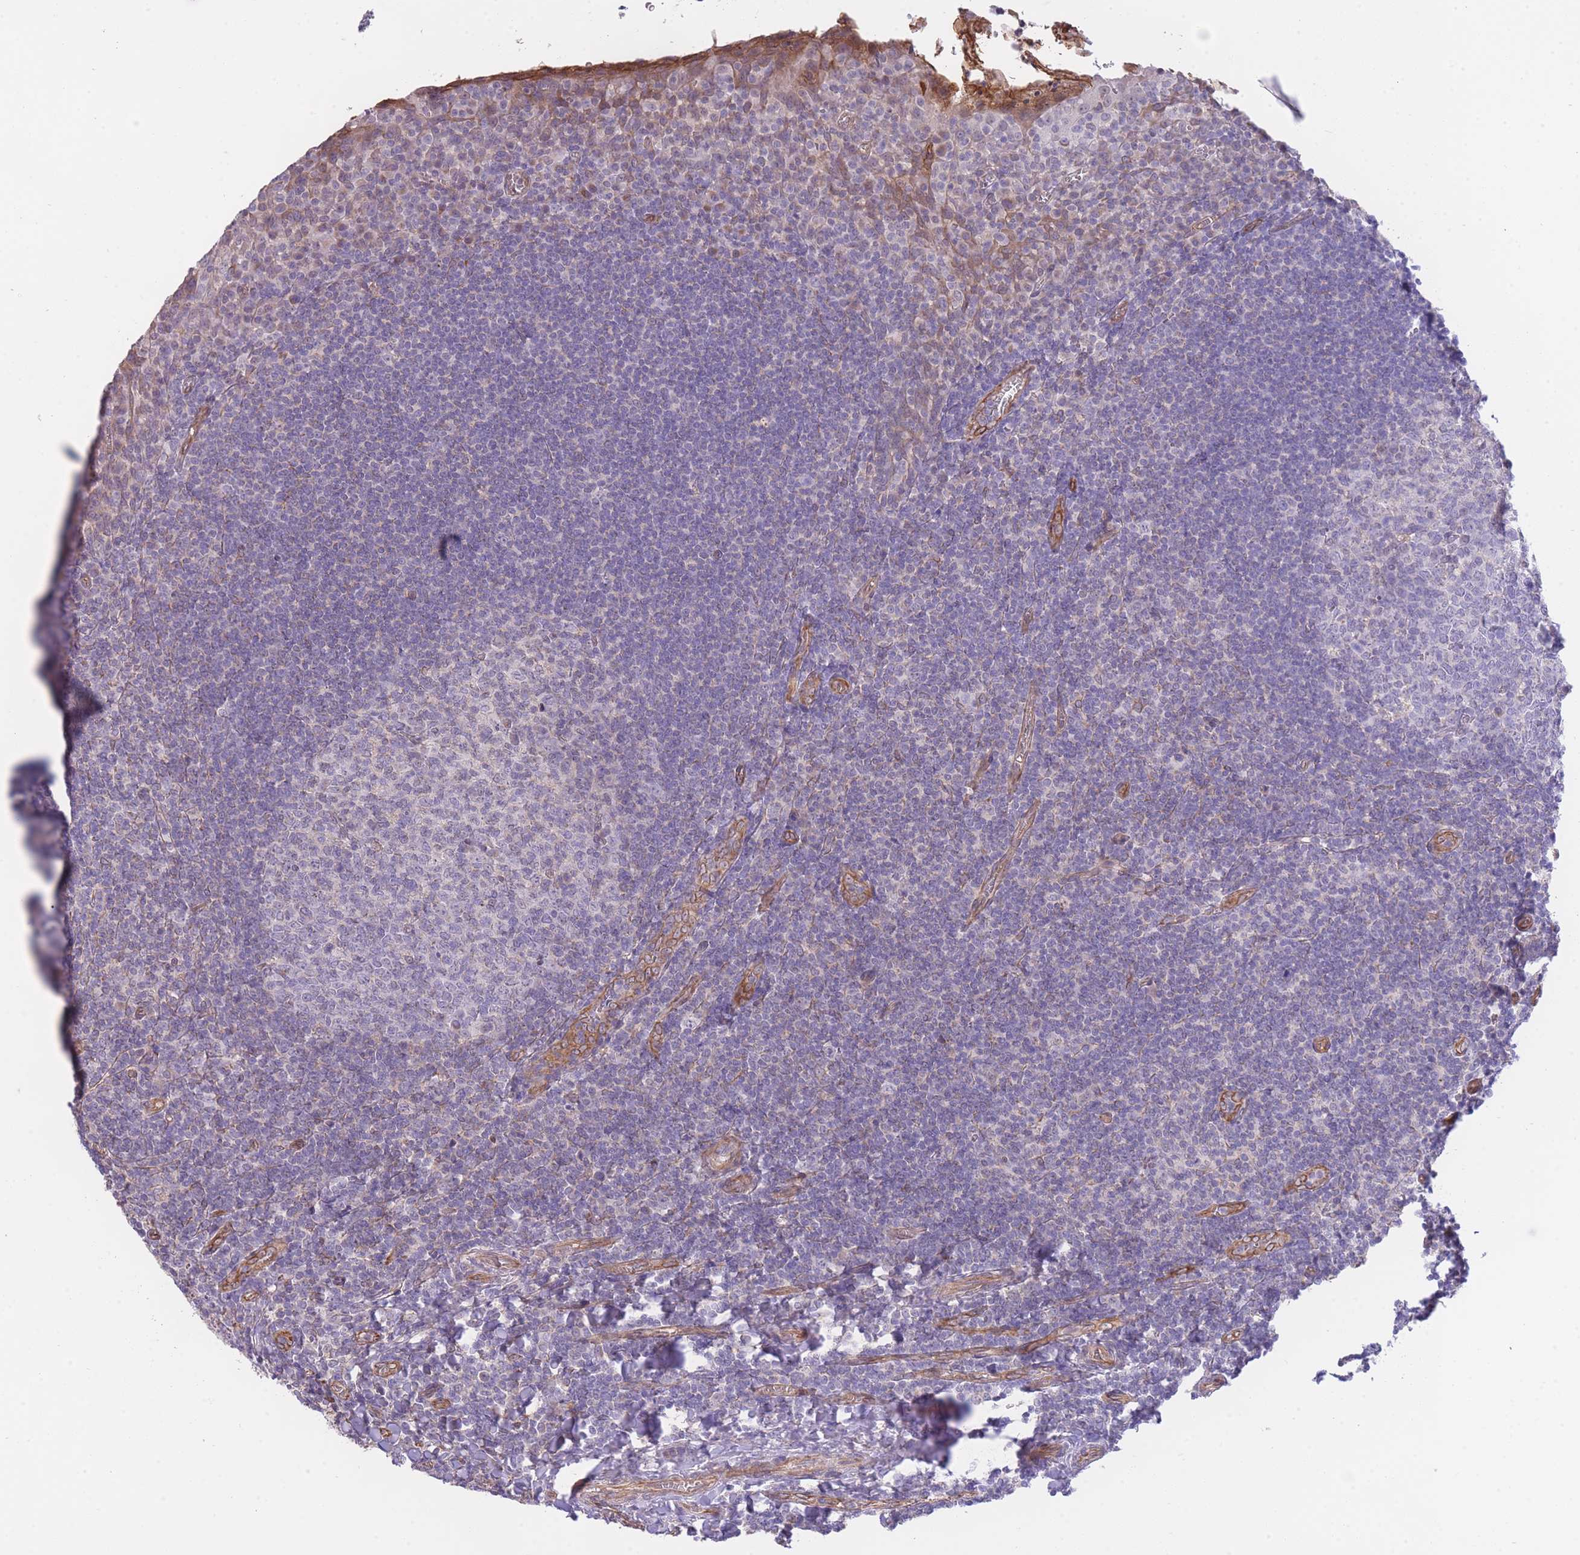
{"staining": {"intensity": "negative", "quantity": "none", "location": "none"}, "tissue": "tonsil", "cell_type": "Germinal center cells", "image_type": "normal", "snomed": [{"axis": "morphology", "description": "Normal tissue, NOS"}, {"axis": "topography", "description": "Tonsil"}], "caption": "This is an IHC photomicrograph of unremarkable tonsil. There is no expression in germinal center cells.", "gene": "CTBP1", "patient": {"sex": "male", "age": 27}}